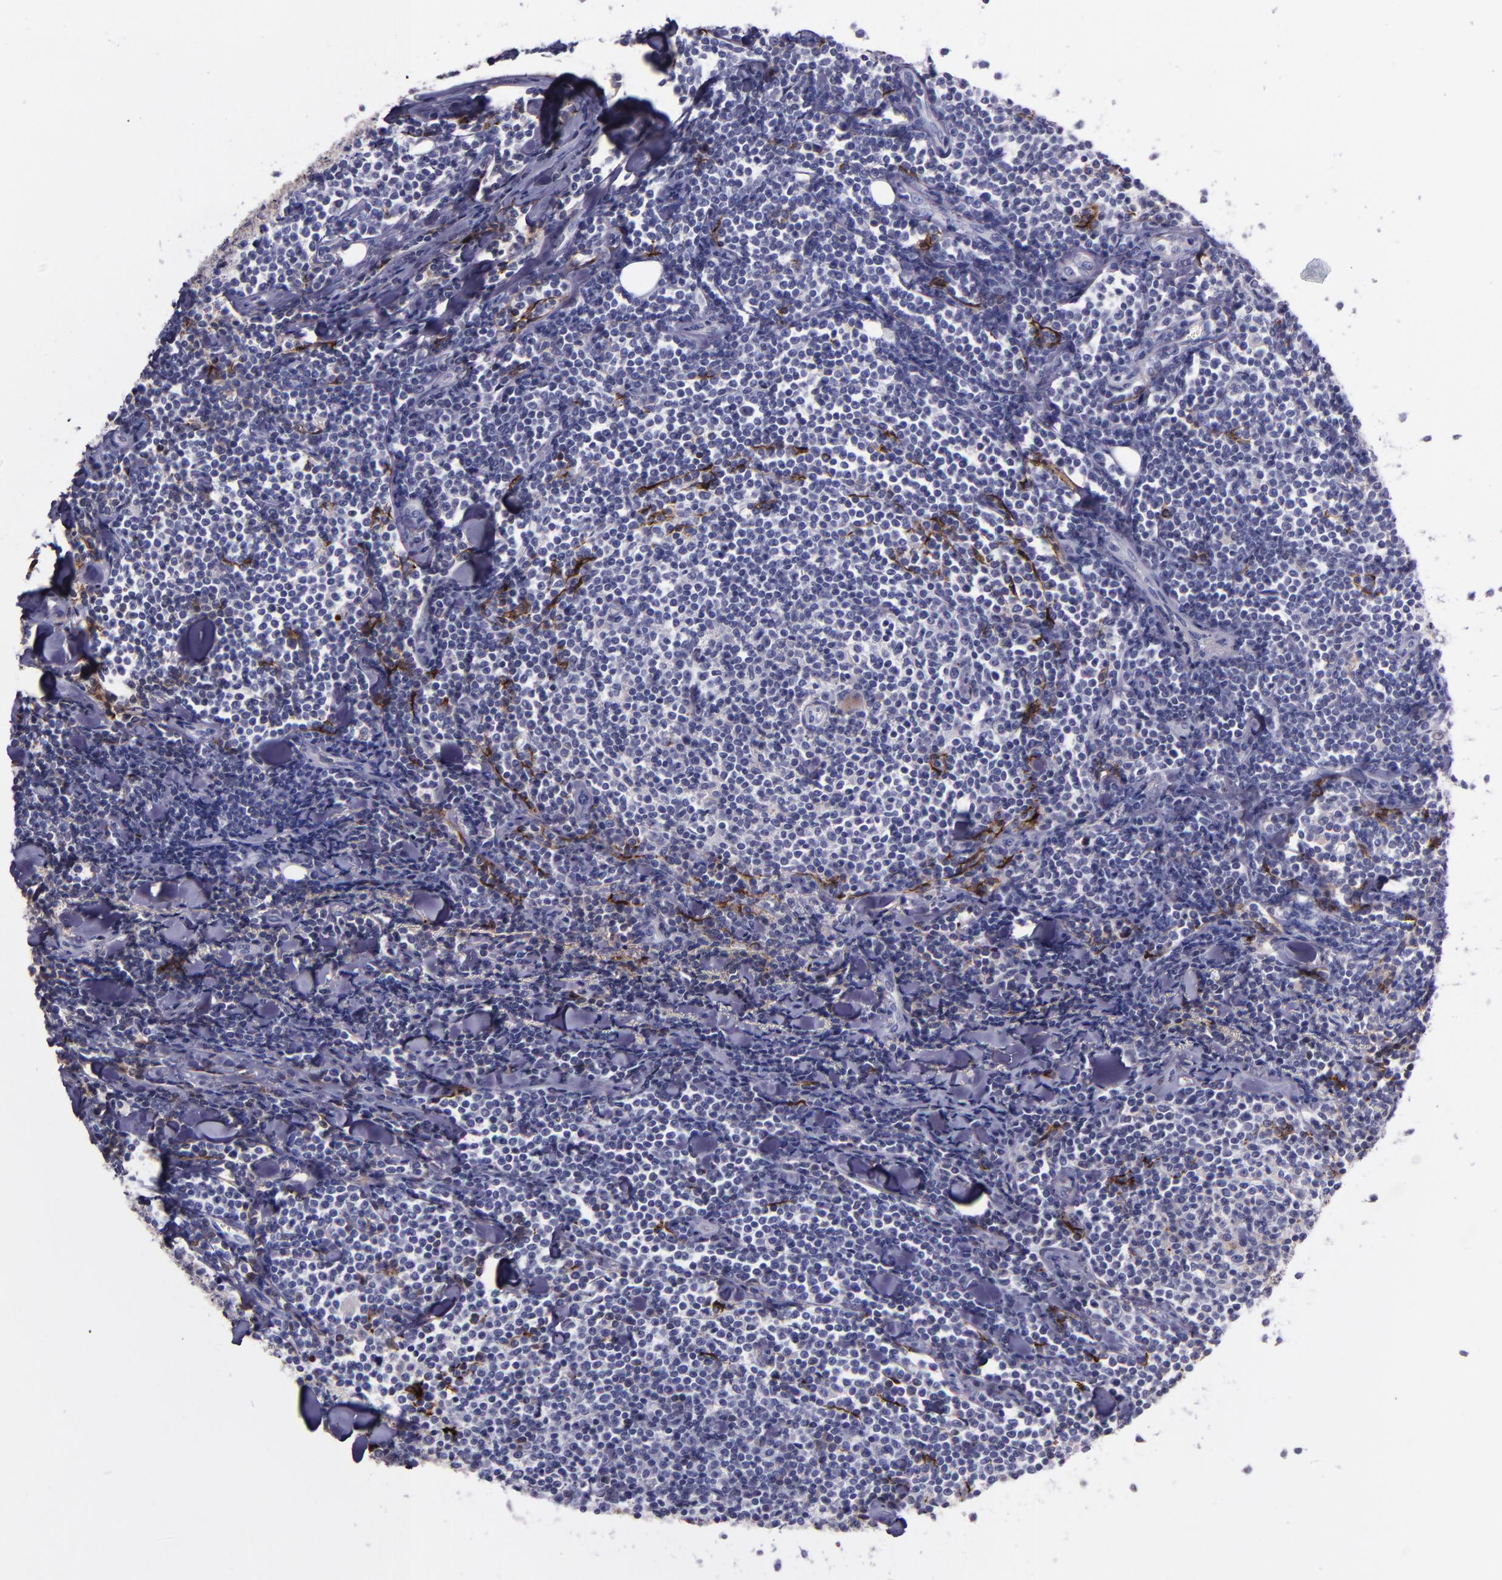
{"staining": {"intensity": "negative", "quantity": "none", "location": "none"}, "tissue": "lymphoma", "cell_type": "Tumor cells", "image_type": "cancer", "snomed": [{"axis": "morphology", "description": "Malignant lymphoma, non-Hodgkin's type, Low grade"}, {"axis": "topography", "description": "Soft tissue"}], "caption": "An immunohistochemistry (IHC) histopathology image of lymphoma is shown. There is no staining in tumor cells of lymphoma. Brightfield microscopy of immunohistochemistry stained with DAB (3,3'-diaminobenzidine) (brown) and hematoxylin (blue), captured at high magnification.", "gene": "APOH", "patient": {"sex": "male", "age": 92}}